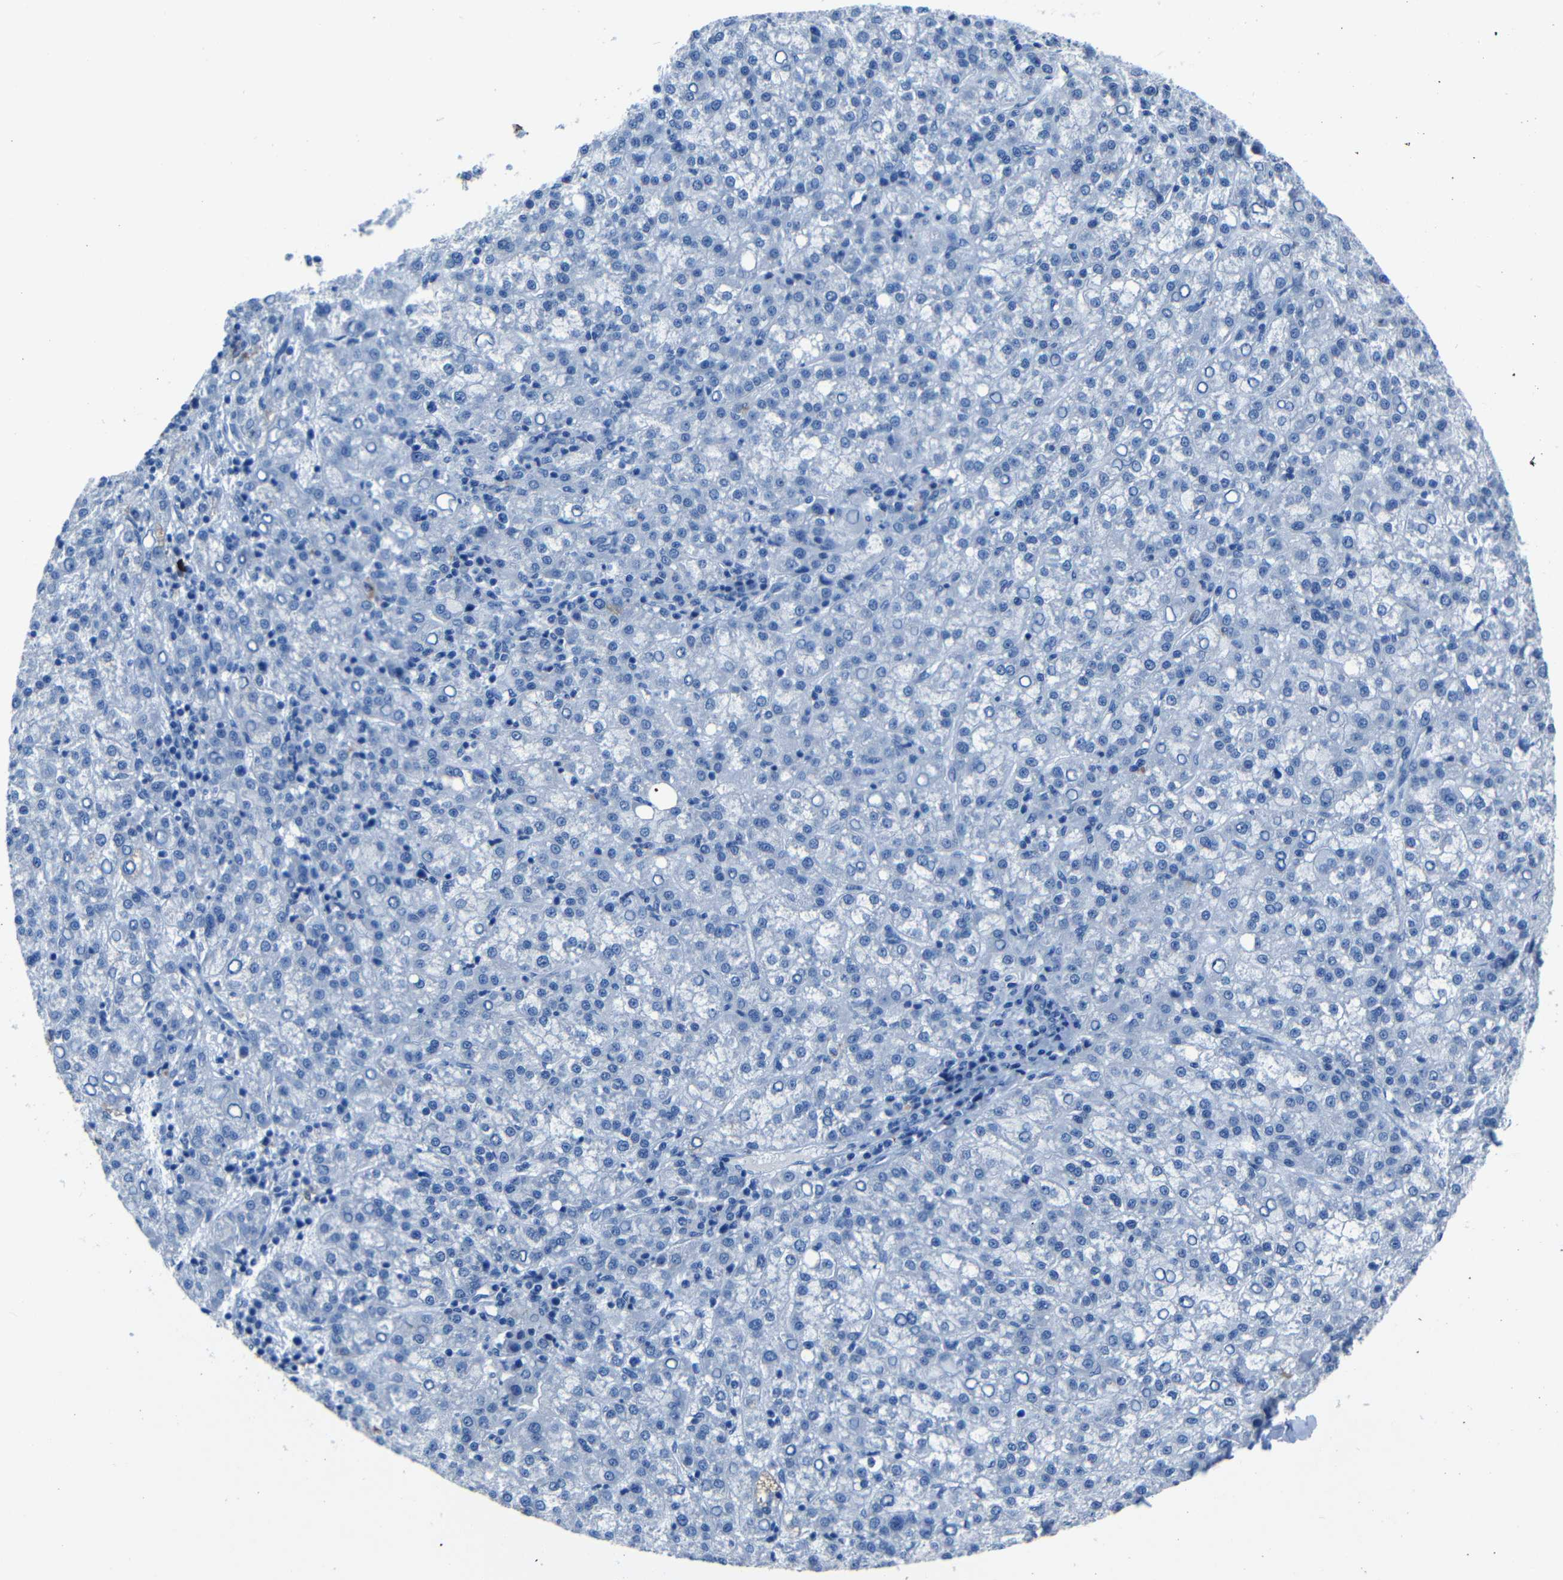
{"staining": {"intensity": "negative", "quantity": "none", "location": "none"}, "tissue": "liver cancer", "cell_type": "Tumor cells", "image_type": "cancer", "snomed": [{"axis": "morphology", "description": "Carcinoma, Hepatocellular, NOS"}, {"axis": "topography", "description": "Liver"}], "caption": "DAB (3,3'-diaminobenzidine) immunohistochemical staining of liver cancer (hepatocellular carcinoma) exhibits no significant staining in tumor cells. (Stains: DAB IHC with hematoxylin counter stain, Microscopy: brightfield microscopy at high magnification).", "gene": "CLDN11", "patient": {"sex": "female", "age": 58}}